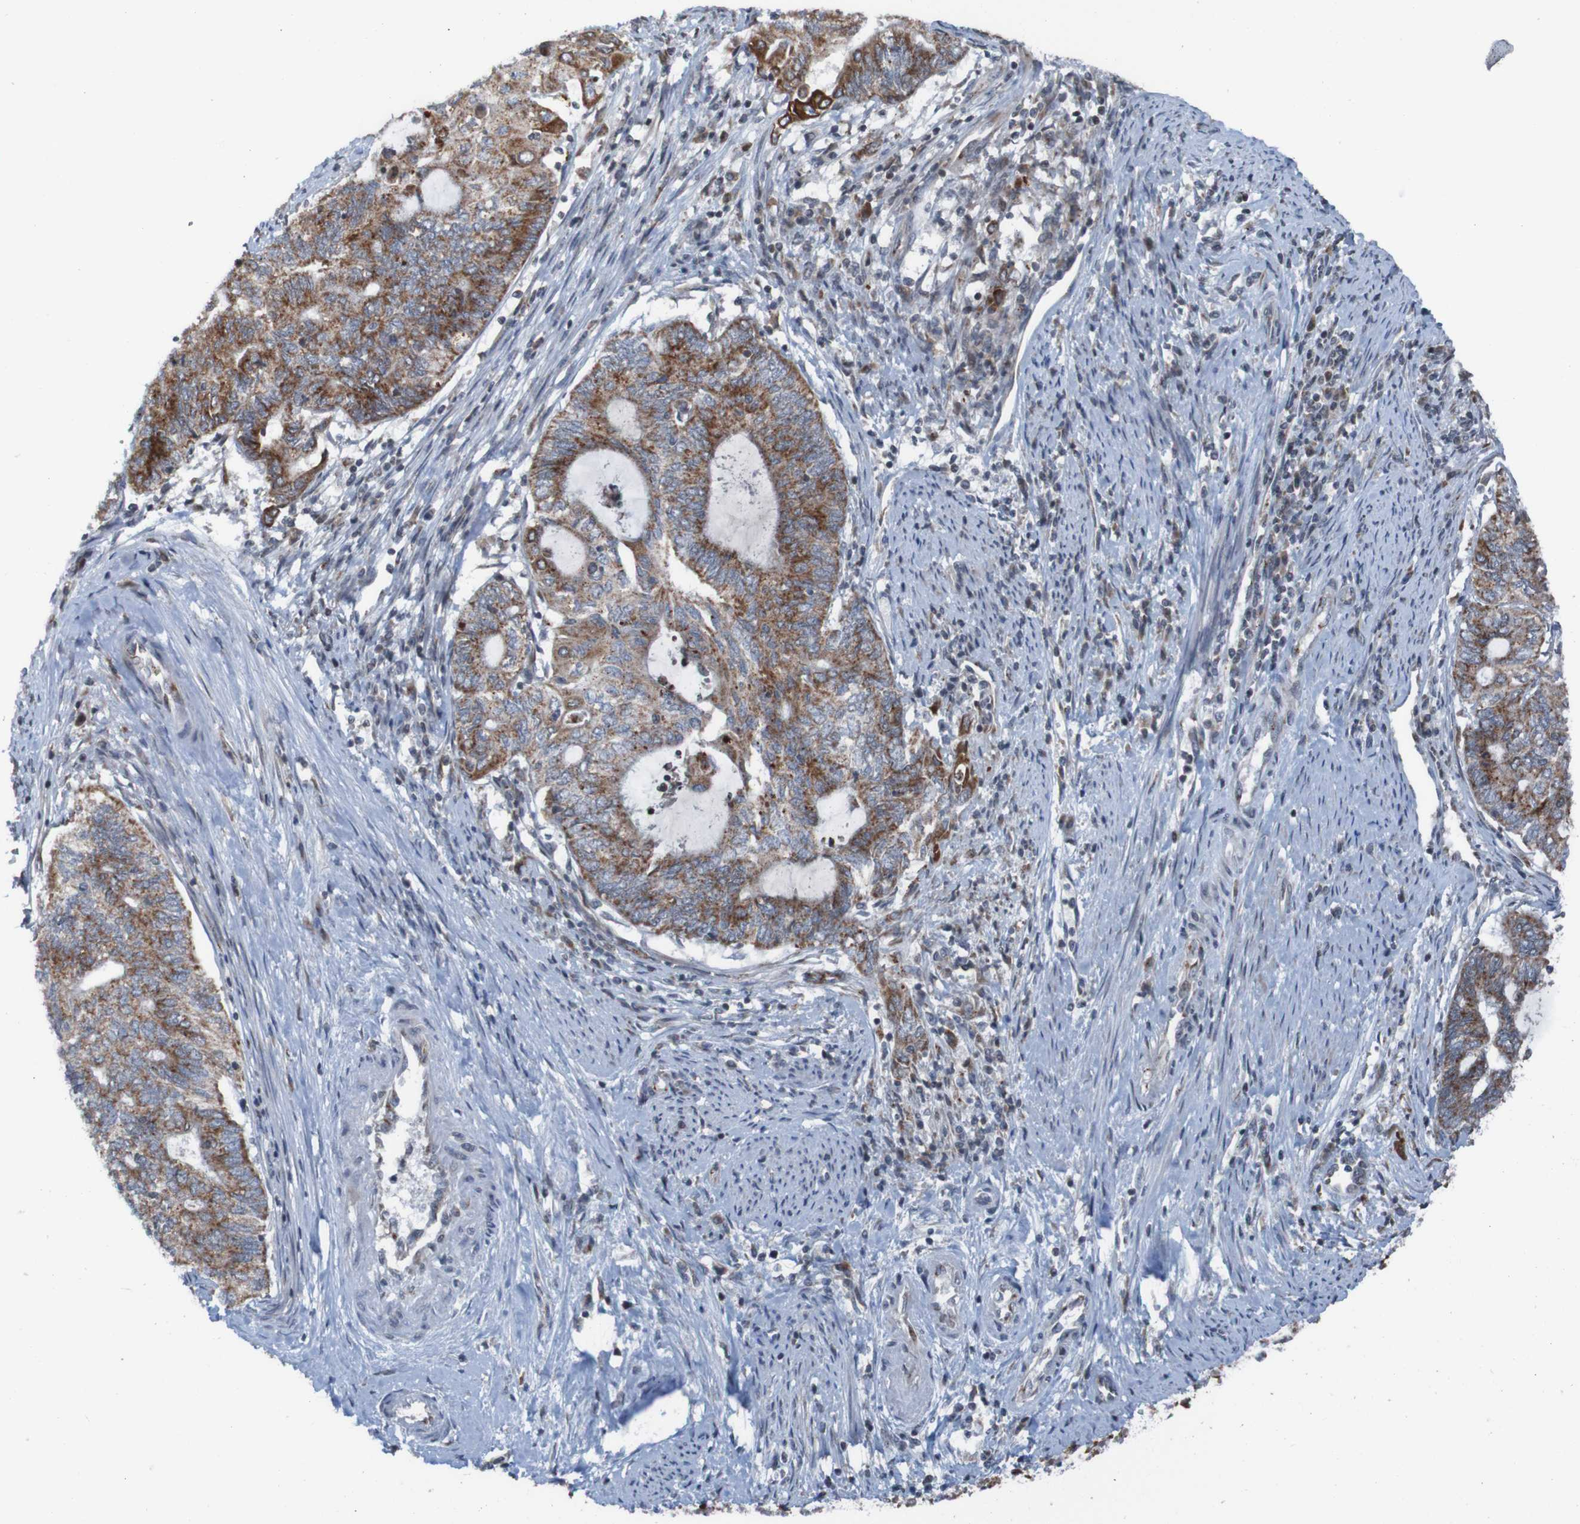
{"staining": {"intensity": "moderate", "quantity": ">75%", "location": "cytoplasmic/membranous"}, "tissue": "endometrial cancer", "cell_type": "Tumor cells", "image_type": "cancer", "snomed": [{"axis": "morphology", "description": "Adenocarcinoma, NOS"}, {"axis": "topography", "description": "Uterus"}, {"axis": "topography", "description": "Endometrium"}], "caption": "Immunohistochemical staining of human endometrial adenocarcinoma displays medium levels of moderate cytoplasmic/membranous protein positivity in about >75% of tumor cells.", "gene": "UNG", "patient": {"sex": "female", "age": 70}}